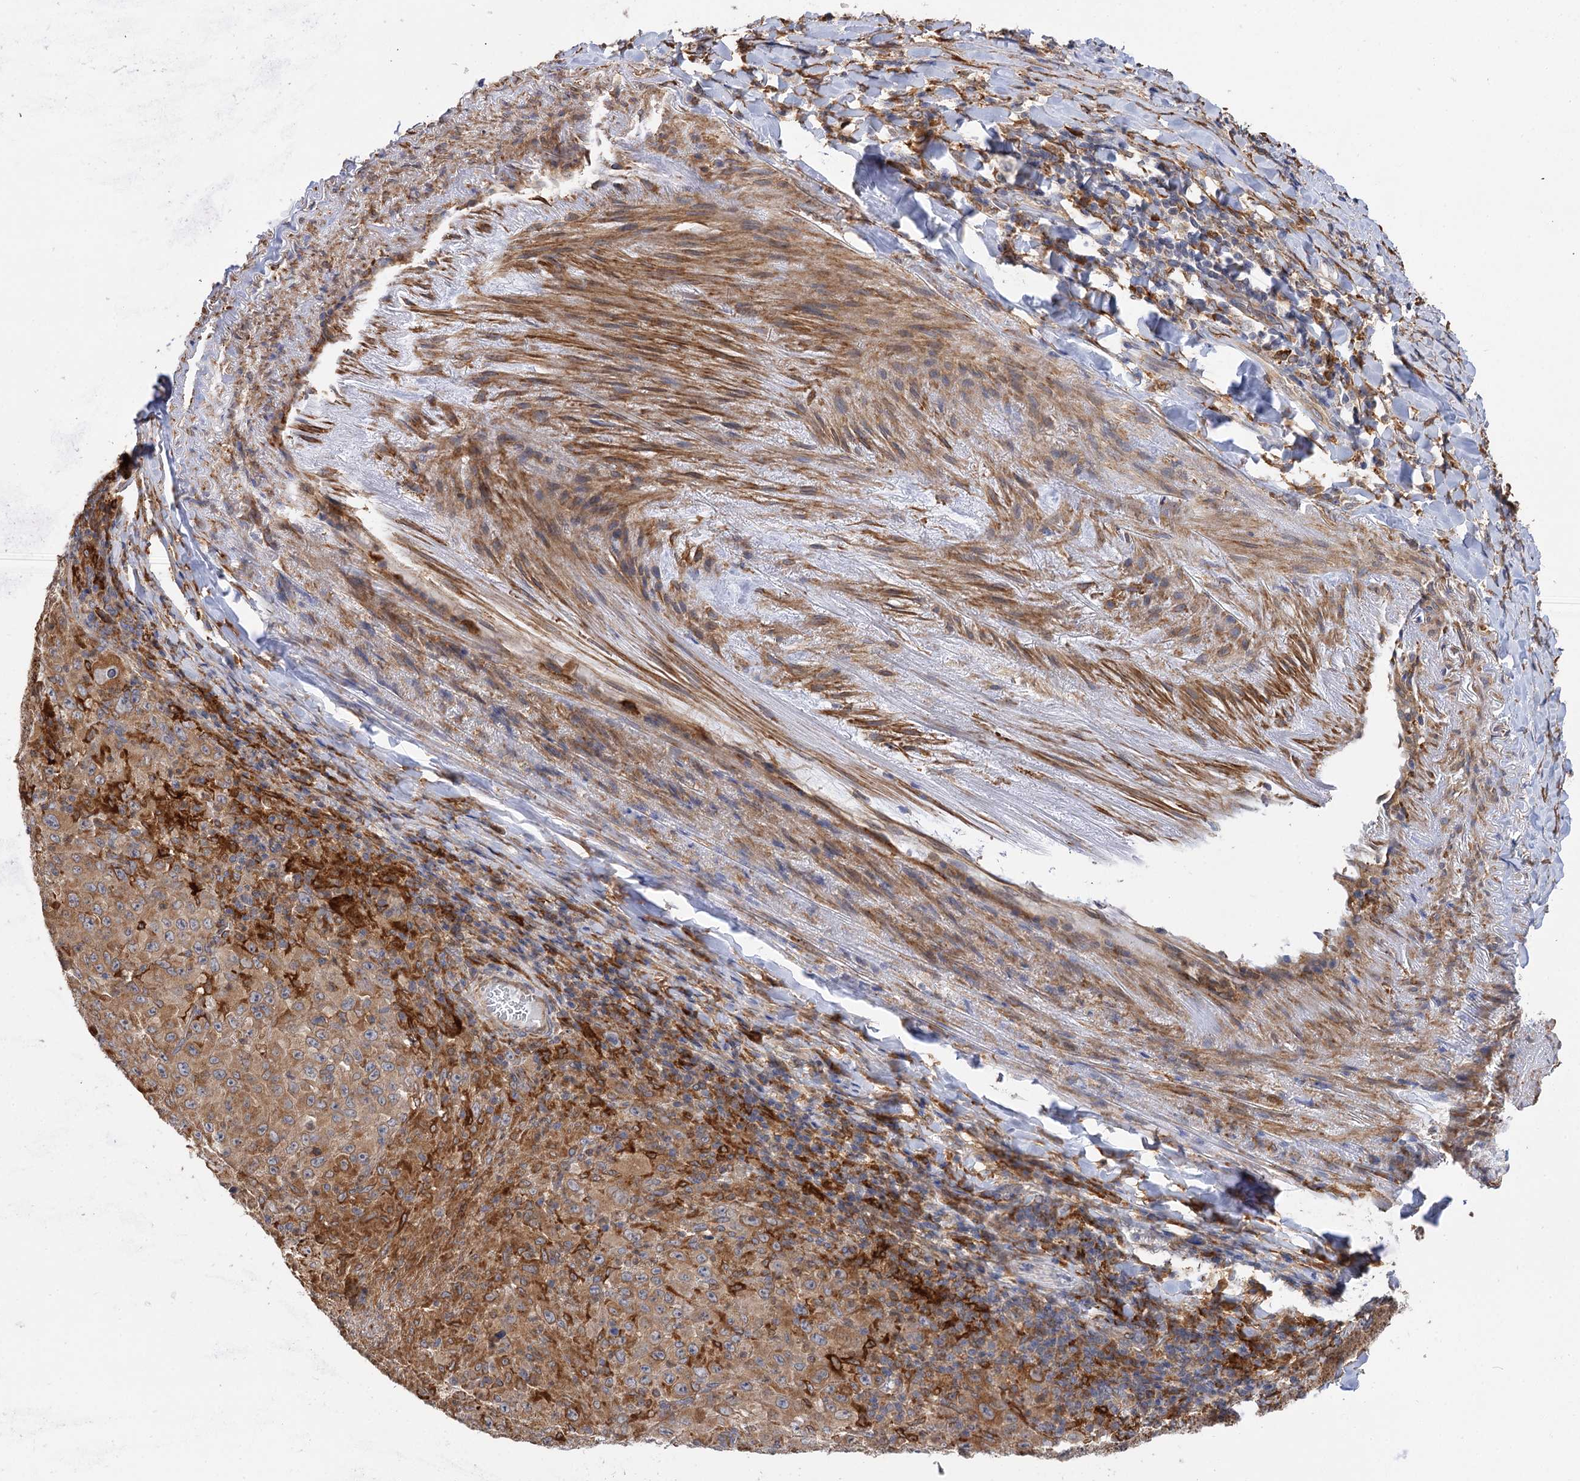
{"staining": {"intensity": "moderate", "quantity": ">75%", "location": "cytoplasmic/membranous"}, "tissue": "melanoma", "cell_type": "Tumor cells", "image_type": "cancer", "snomed": [{"axis": "morphology", "description": "Malignant melanoma, Metastatic site"}, {"axis": "topography", "description": "Skin"}], "caption": "Brown immunohistochemical staining in malignant melanoma (metastatic site) displays moderate cytoplasmic/membranous staining in about >75% of tumor cells. (brown staining indicates protein expression, while blue staining denotes nuclei).", "gene": "PPIP5K2", "patient": {"sex": "female", "age": 56}}